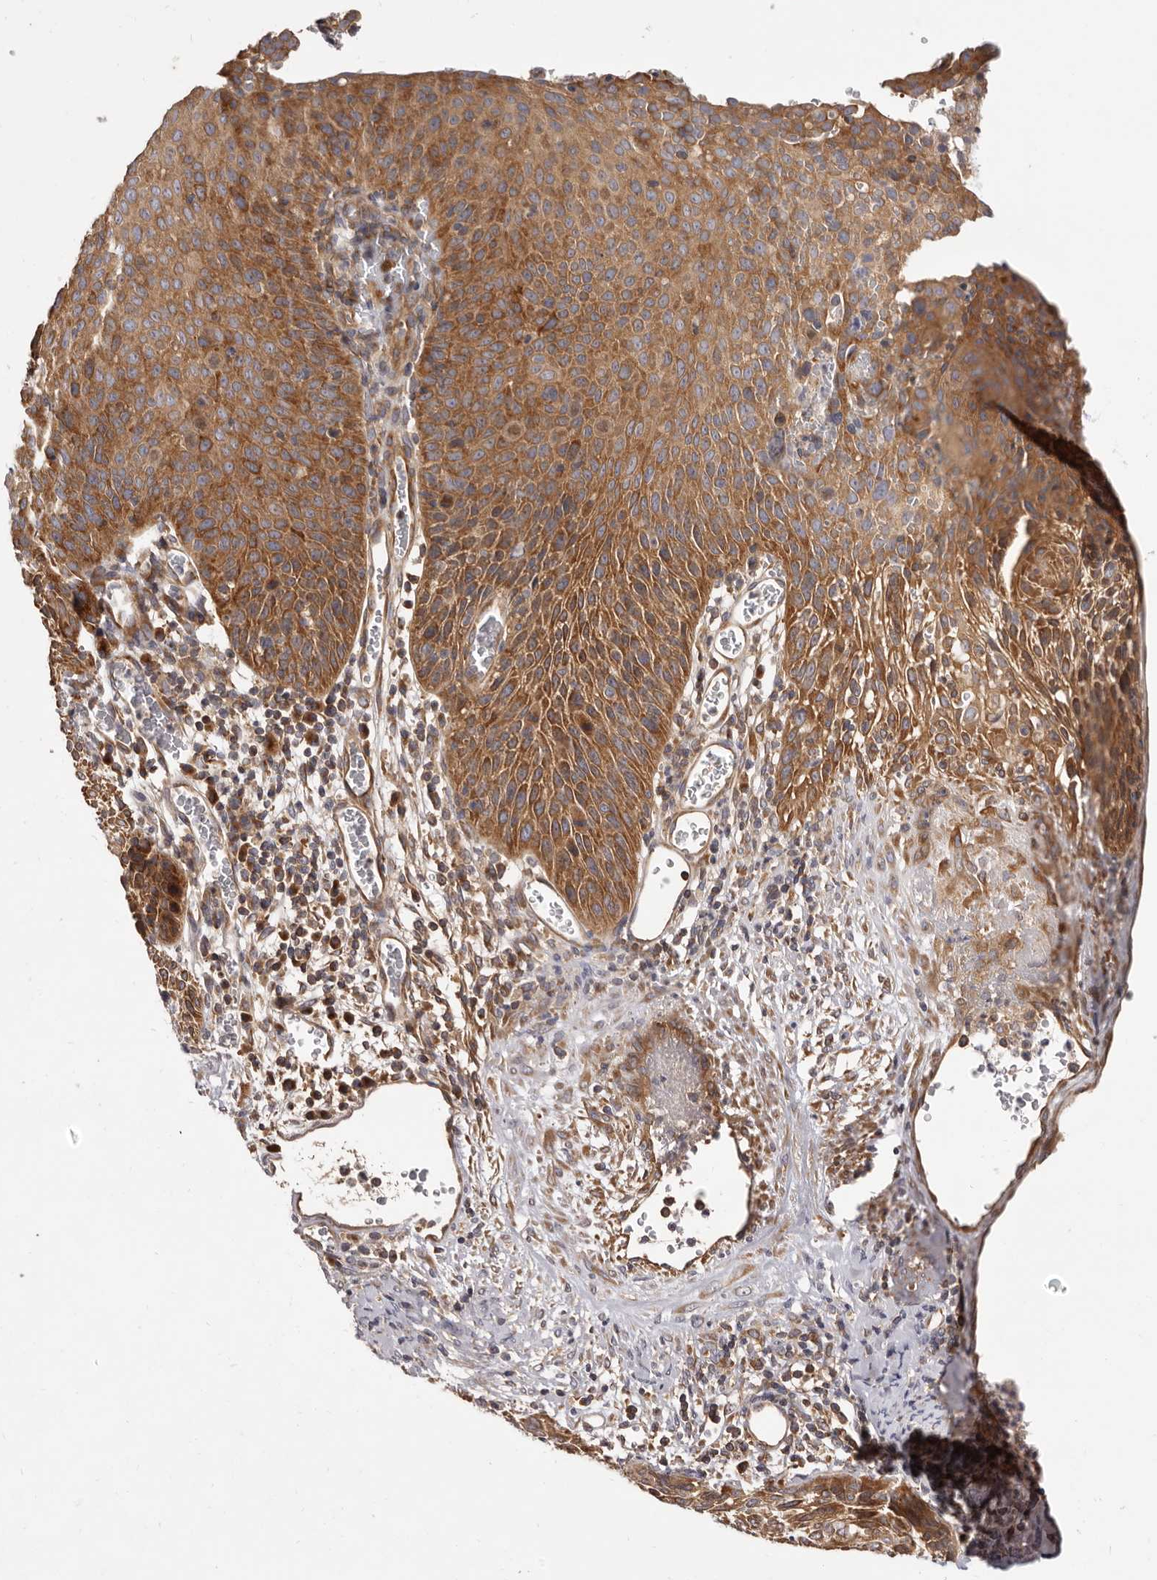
{"staining": {"intensity": "moderate", "quantity": ">75%", "location": "cytoplasmic/membranous"}, "tissue": "cervical cancer", "cell_type": "Tumor cells", "image_type": "cancer", "snomed": [{"axis": "morphology", "description": "Squamous cell carcinoma, NOS"}, {"axis": "topography", "description": "Cervix"}], "caption": "Human cervical cancer stained with a brown dye reveals moderate cytoplasmic/membranous positive staining in about >75% of tumor cells.", "gene": "ADAMTS20", "patient": {"sex": "female", "age": 55}}